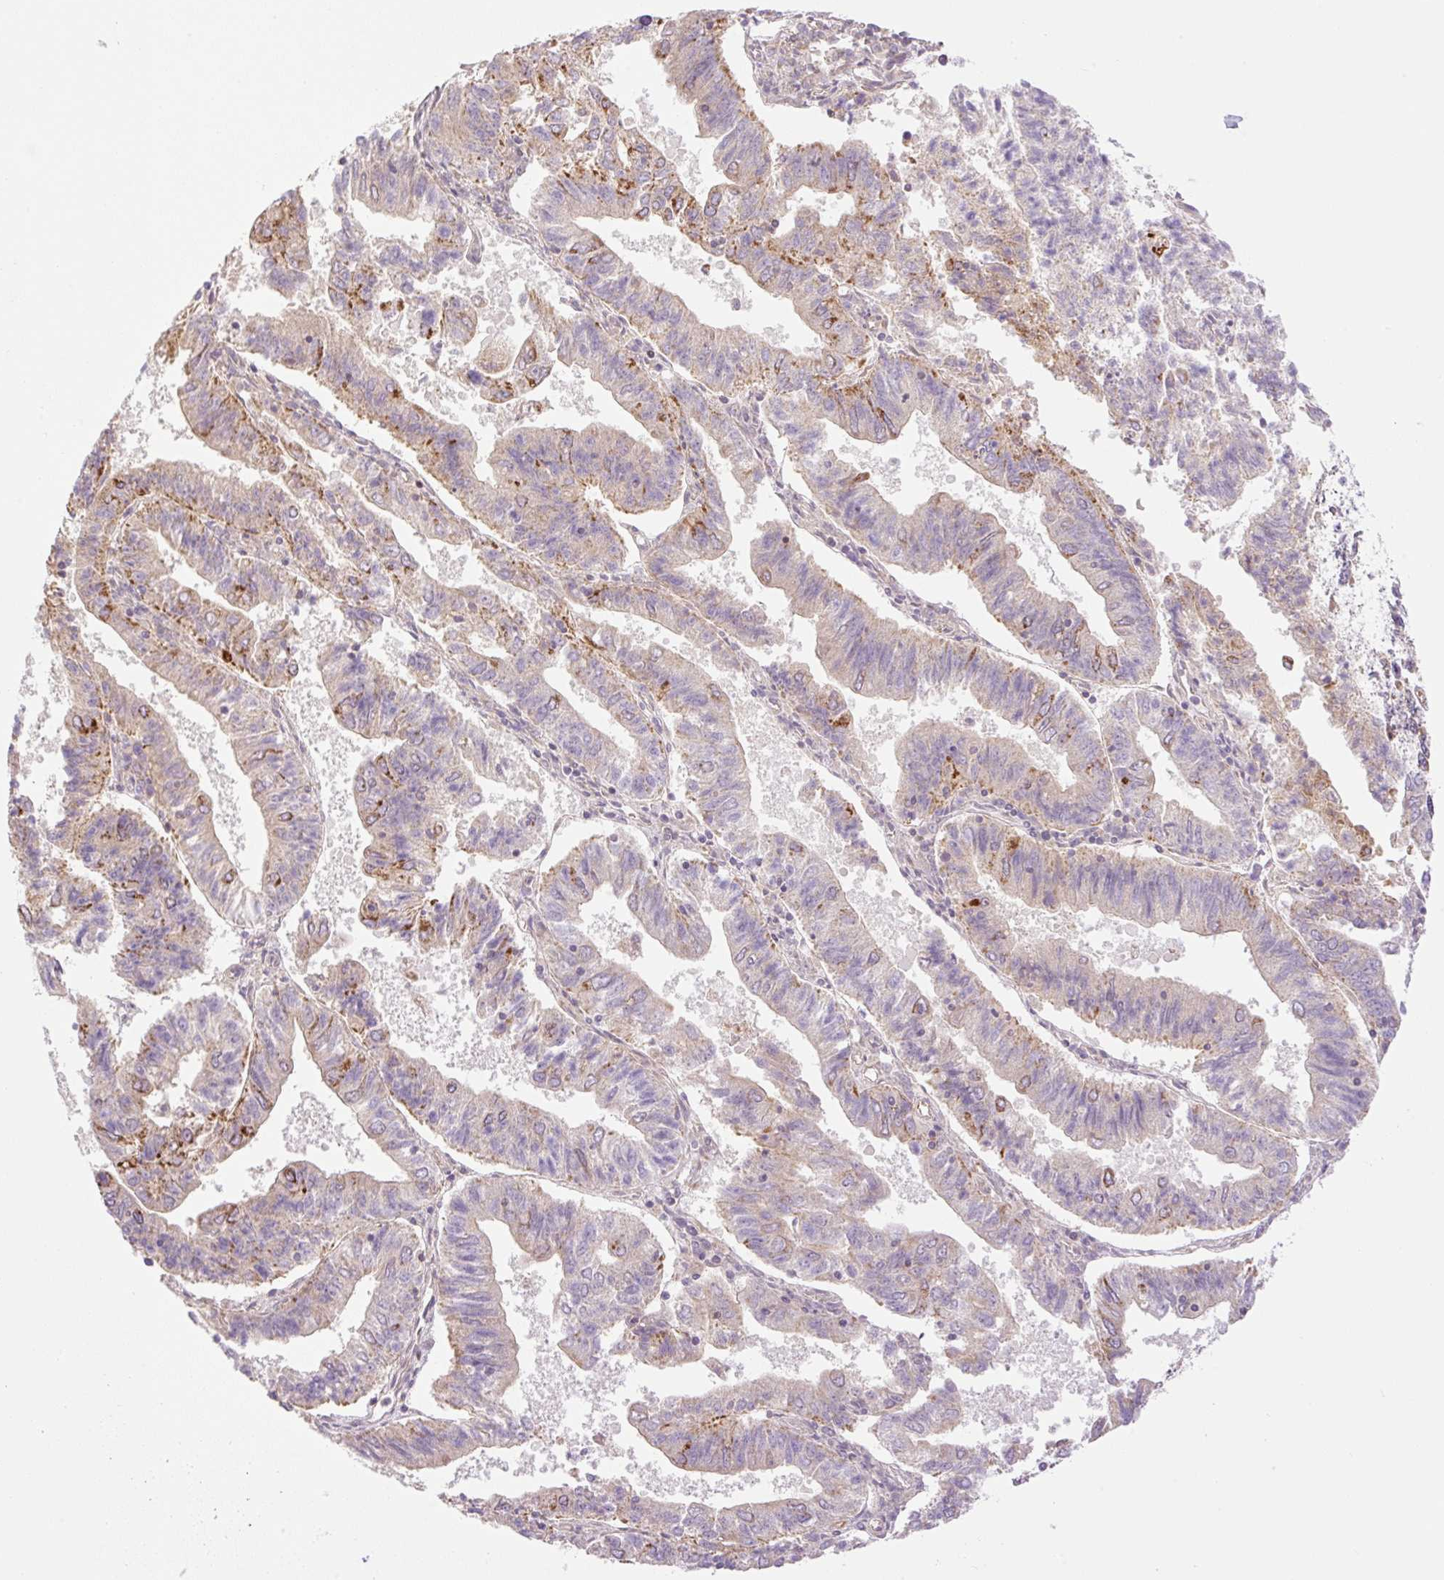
{"staining": {"intensity": "moderate", "quantity": "25%-75%", "location": "cytoplasmic/membranous"}, "tissue": "endometrial cancer", "cell_type": "Tumor cells", "image_type": "cancer", "snomed": [{"axis": "morphology", "description": "Adenocarcinoma, NOS"}, {"axis": "topography", "description": "Endometrium"}], "caption": "Protein expression analysis of endometrial adenocarcinoma shows moderate cytoplasmic/membranous positivity in approximately 25%-75% of tumor cells. Using DAB (brown) and hematoxylin (blue) stains, captured at high magnification using brightfield microscopy.", "gene": "ZNF394", "patient": {"sex": "female", "age": 82}}